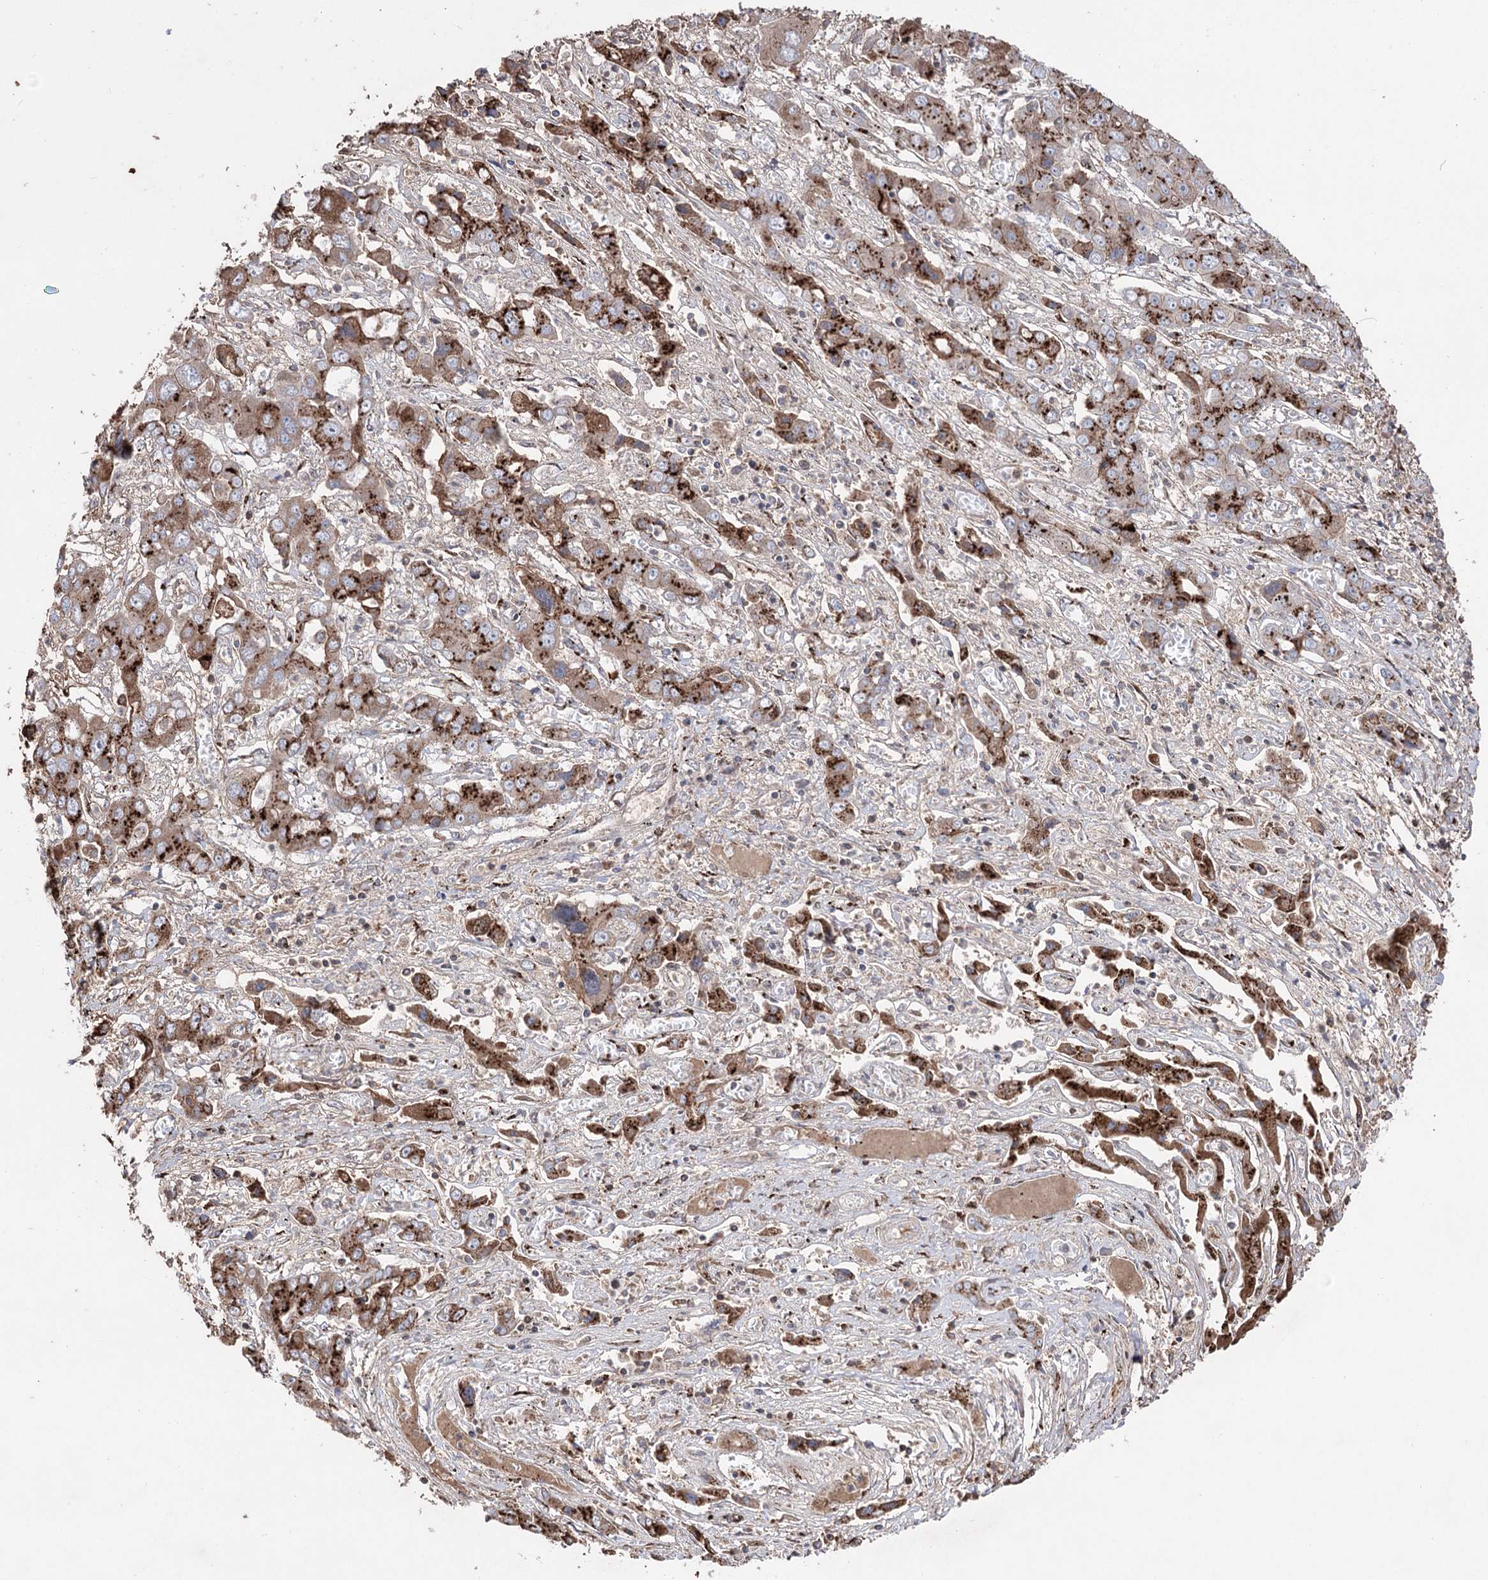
{"staining": {"intensity": "strong", "quantity": ">75%", "location": "cytoplasmic/membranous"}, "tissue": "liver cancer", "cell_type": "Tumor cells", "image_type": "cancer", "snomed": [{"axis": "morphology", "description": "Cholangiocarcinoma"}, {"axis": "topography", "description": "Liver"}], "caption": "Immunohistochemistry photomicrograph of human liver cancer (cholangiocarcinoma) stained for a protein (brown), which reveals high levels of strong cytoplasmic/membranous staining in approximately >75% of tumor cells.", "gene": "ARHGAP20", "patient": {"sex": "male", "age": 67}}